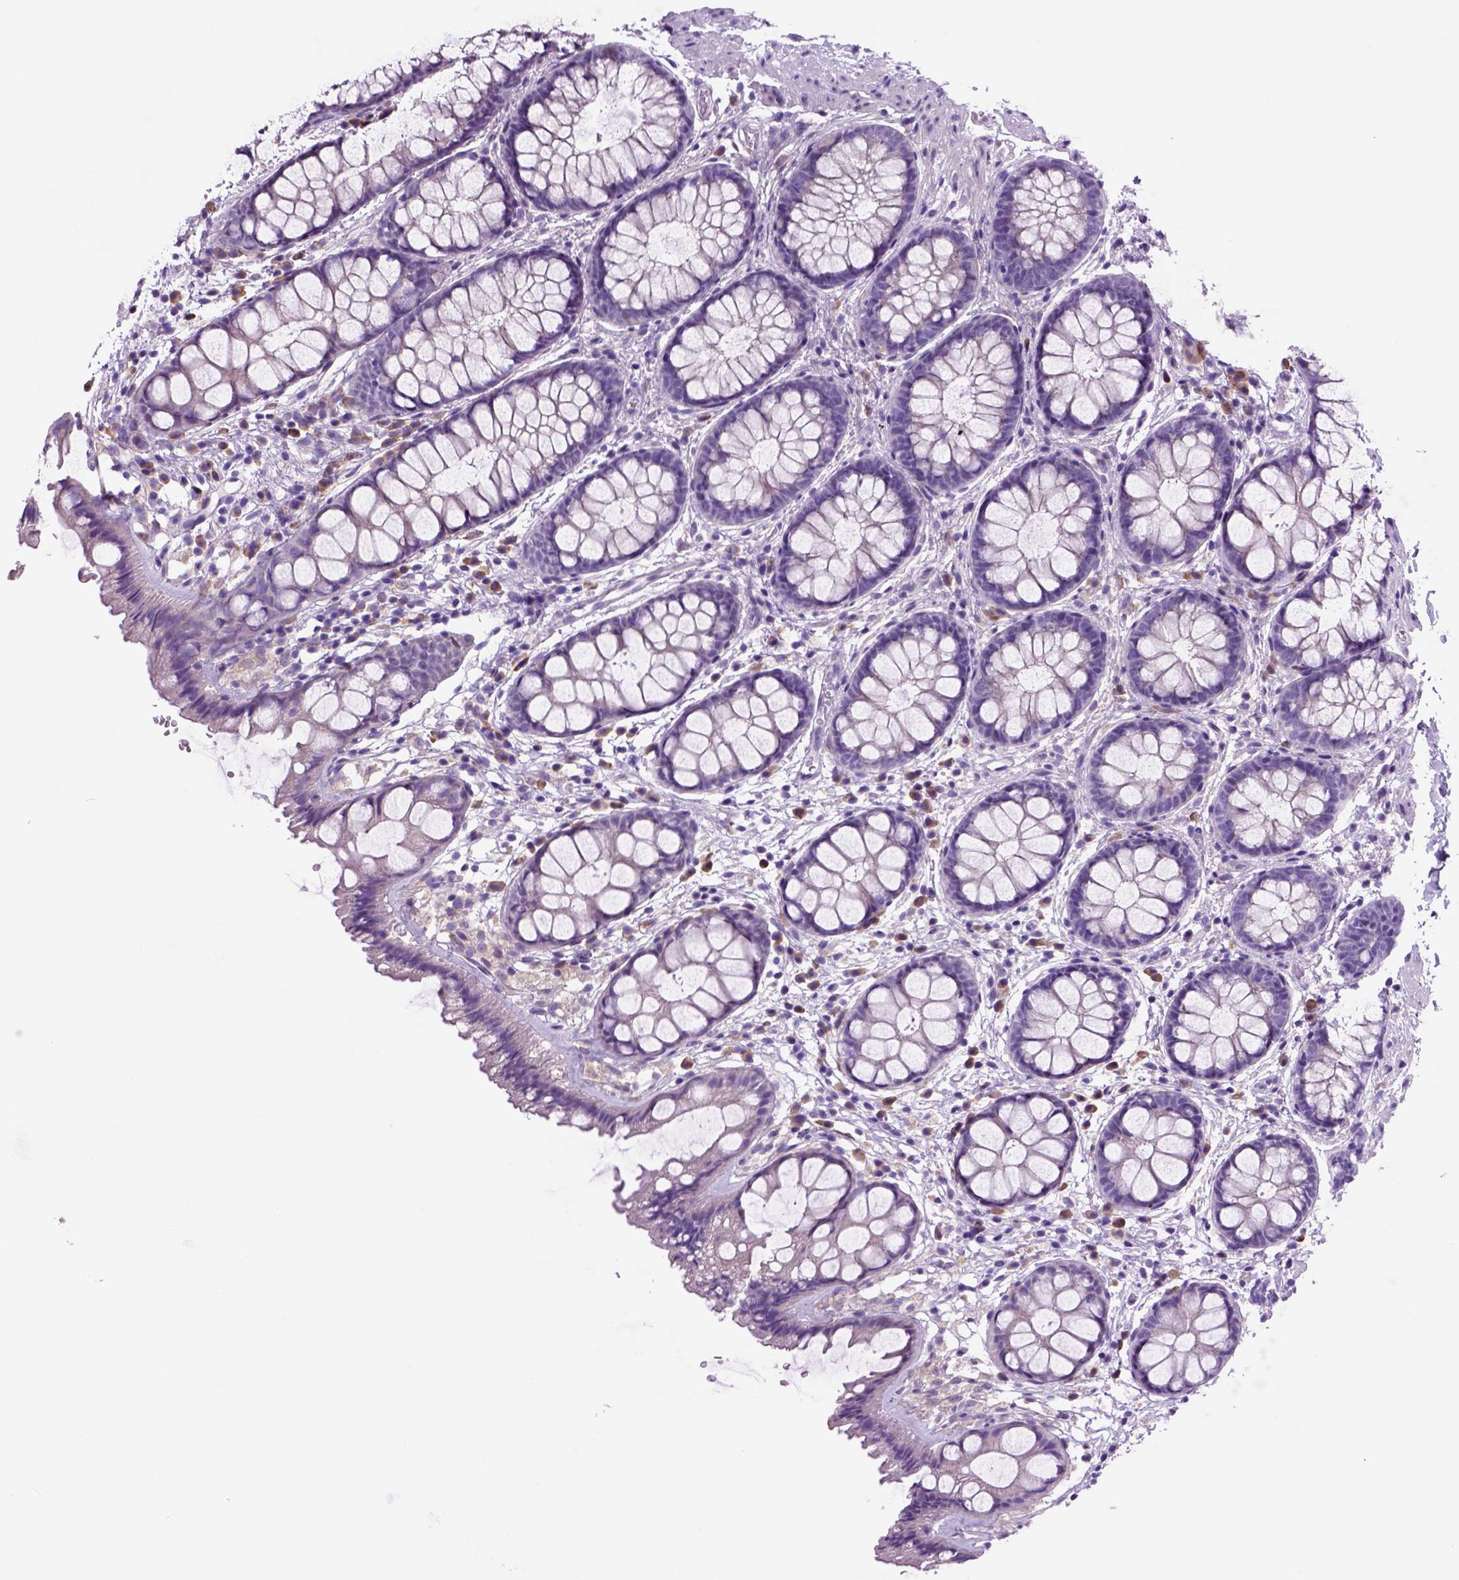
{"staining": {"intensity": "negative", "quantity": "none", "location": "none"}, "tissue": "rectum", "cell_type": "Glandular cells", "image_type": "normal", "snomed": [{"axis": "morphology", "description": "Normal tissue, NOS"}, {"axis": "topography", "description": "Rectum"}], "caption": "This is a photomicrograph of immunohistochemistry staining of benign rectum, which shows no positivity in glandular cells. (Brightfield microscopy of DAB IHC at high magnification).", "gene": "PIAS3", "patient": {"sex": "female", "age": 62}}